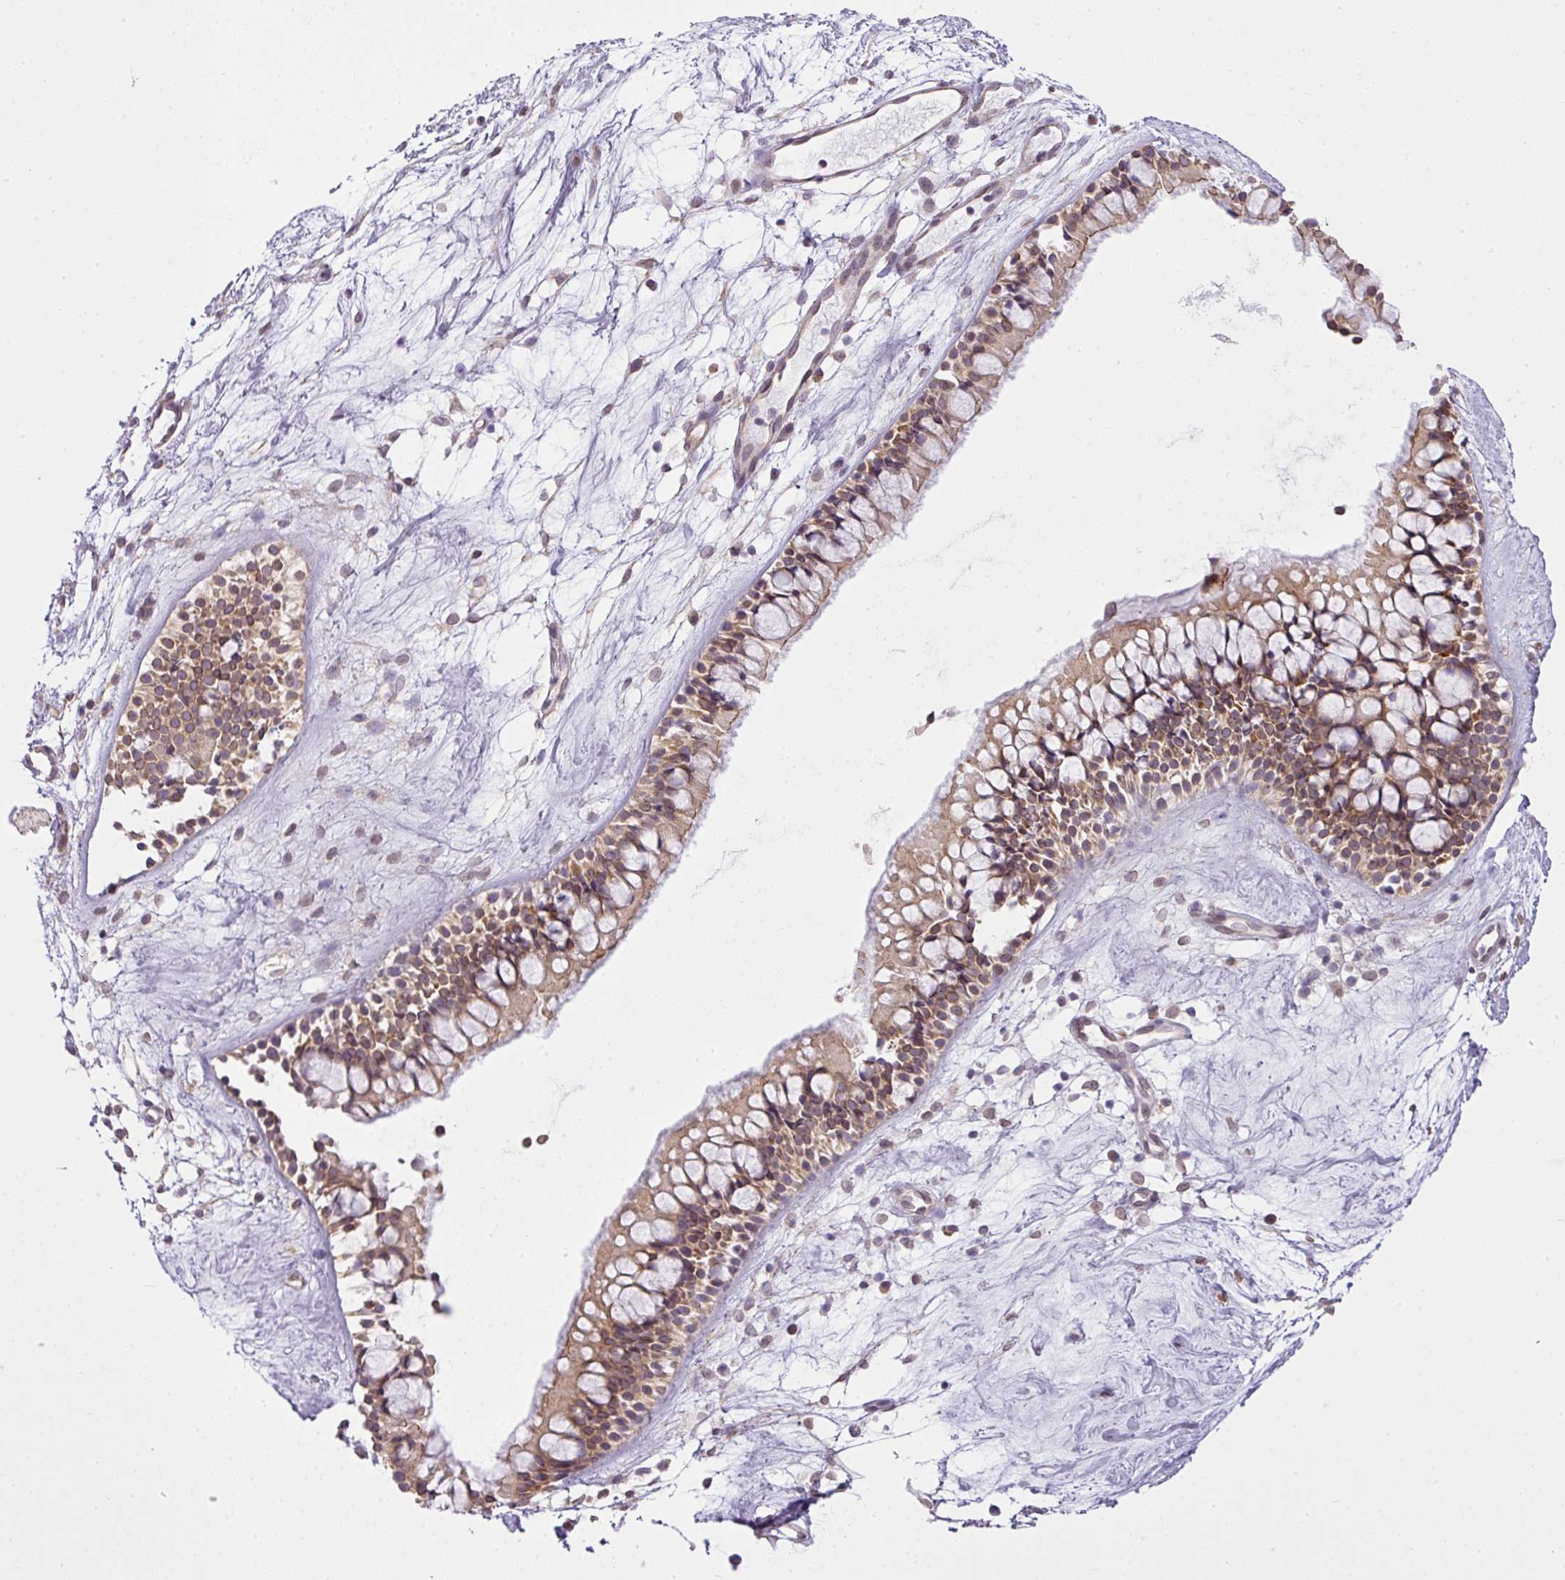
{"staining": {"intensity": "moderate", "quantity": ">75%", "location": "cytoplasmic/membranous,nuclear"}, "tissue": "nasopharynx", "cell_type": "Respiratory epithelial cells", "image_type": "normal", "snomed": [{"axis": "morphology", "description": "Normal tissue, NOS"}, {"axis": "topography", "description": "Nasopharynx"}], "caption": "Protein positivity by IHC displays moderate cytoplasmic/membranous,nuclear positivity in about >75% of respiratory epithelial cells in normal nasopharynx. Immunohistochemistry stains the protein of interest in brown and the nuclei are stained blue.", "gene": "COX18", "patient": {"sex": "male", "age": 63}}